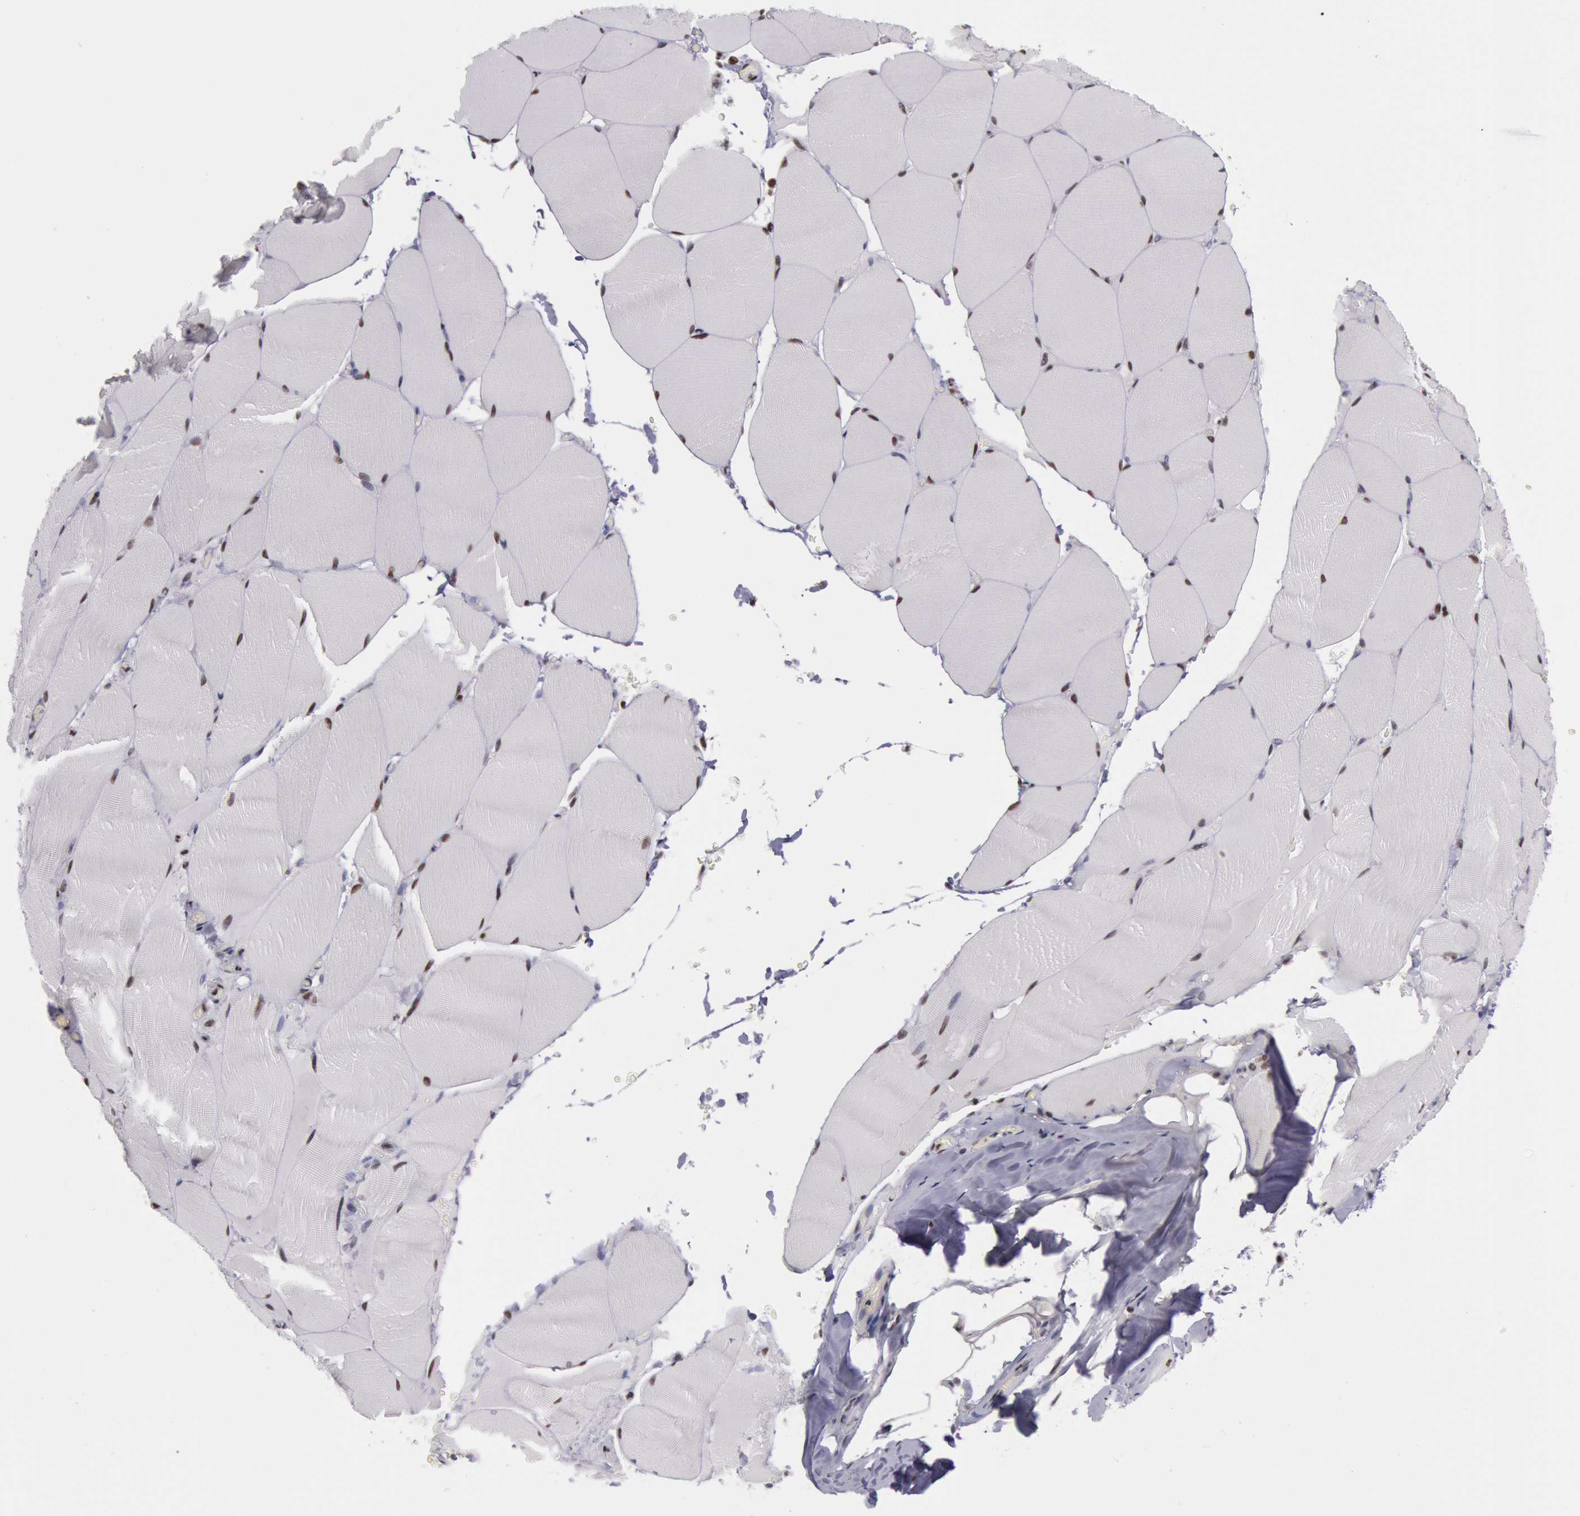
{"staining": {"intensity": "moderate", "quantity": "25%-75%", "location": "nuclear"}, "tissue": "skeletal muscle", "cell_type": "Myocytes", "image_type": "normal", "snomed": [{"axis": "morphology", "description": "Normal tissue, NOS"}, {"axis": "topography", "description": "Skeletal muscle"}], "caption": "IHC staining of unremarkable skeletal muscle, which exhibits medium levels of moderate nuclear expression in about 25%-75% of myocytes indicating moderate nuclear protein staining. The staining was performed using DAB (3,3'-diaminobenzidine) (brown) for protein detection and nuclei were counterstained in hematoxylin (blue).", "gene": "NKAP", "patient": {"sex": "male", "age": 71}}